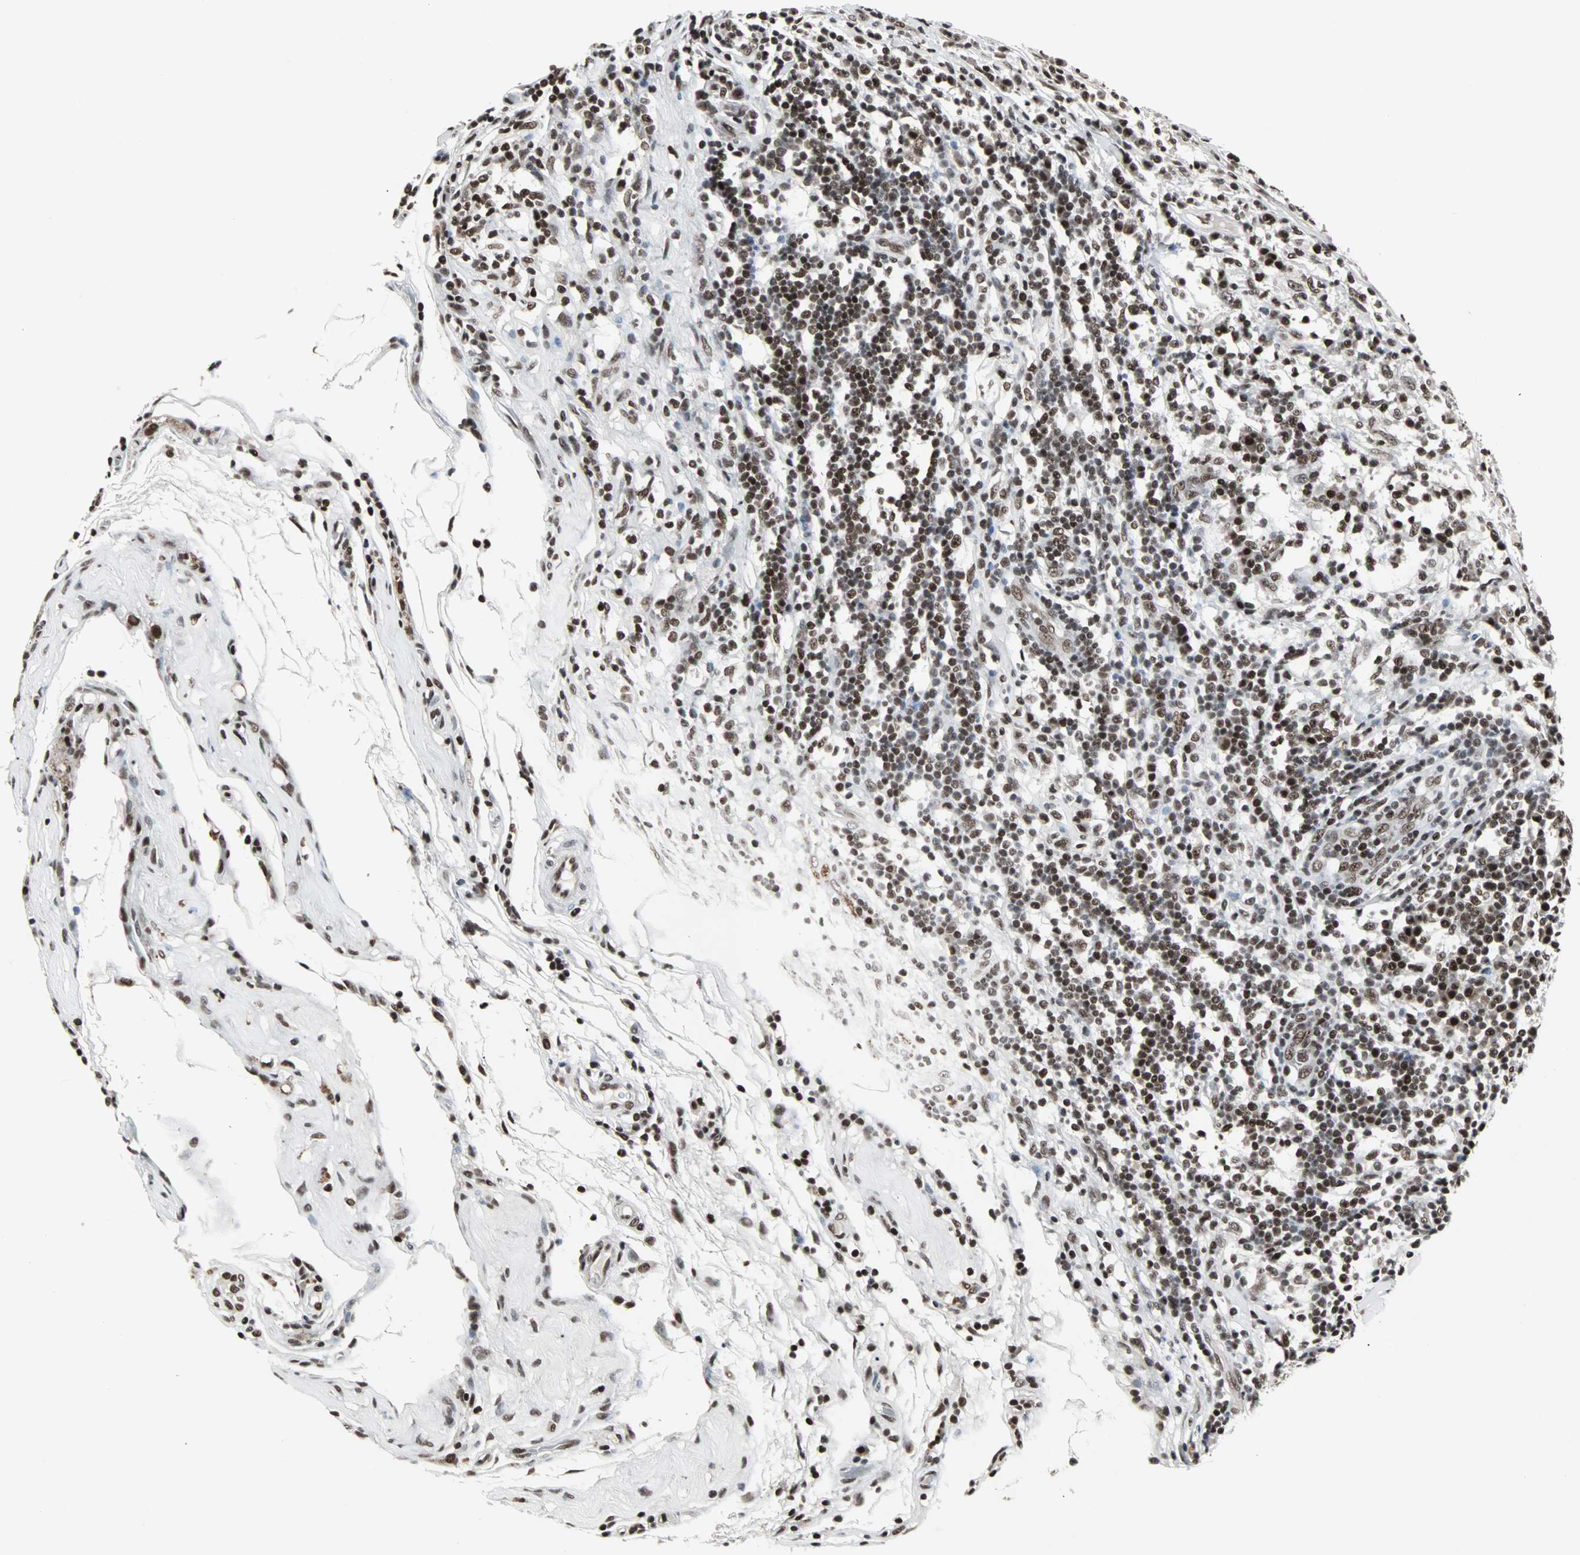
{"staining": {"intensity": "moderate", "quantity": ">75%", "location": "nuclear"}, "tissue": "testis cancer", "cell_type": "Tumor cells", "image_type": "cancer", "snomed": [{"axis": "morphology", "description": "Seminoma, NOS"}, {"axis": "topography", "description": "Testis"}], "caption": "This histopathology image reveals testis cancer (seminoma) stained with IHC to label a protein in brown. The nuclear of tumor cells show moderate positivity for the protein. Nuclei are counter-stained blue.", "gene": "PNKP", "patient": {"sex": "male", "age": 43}}